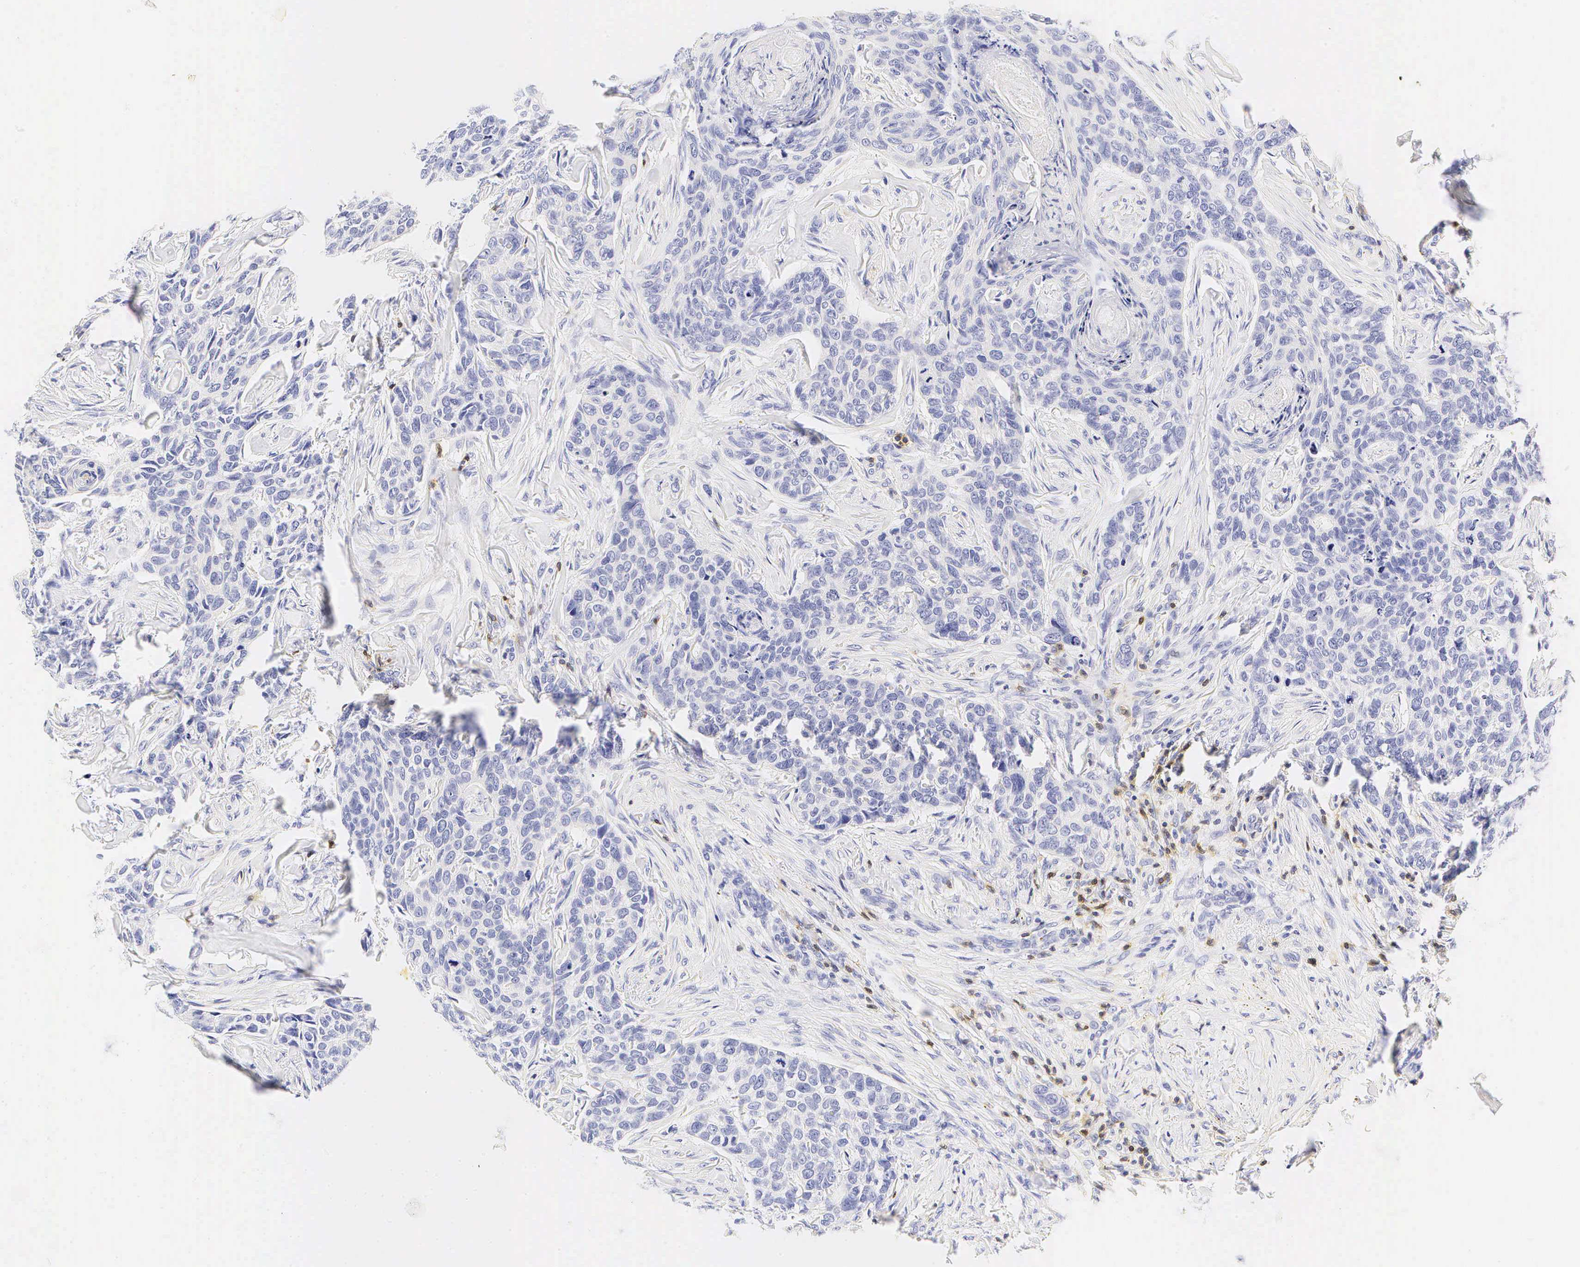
{"staining": {"intensity": "negative", "quantity": "none", "location": "none"}, "tissue": "skin cancer", "cell_type": "Tumor cells", "image_type": "cancer", "snomed": [{"axis": "morphology", "description": "Normal tissue, NOS"}, {"axis": "morphology", "description": "Basal cell carcinoma"}, {"axis": "topography", "description": "Skin"}], "caption": "The histopathology image exhibits no staining of tumor cells in skin basal cell carcinoma. (Immunohistochemistry, brightfield microscopy, high magnification).", "gene": "CD3E", "patient": {"sex": "male", "age": 81}}